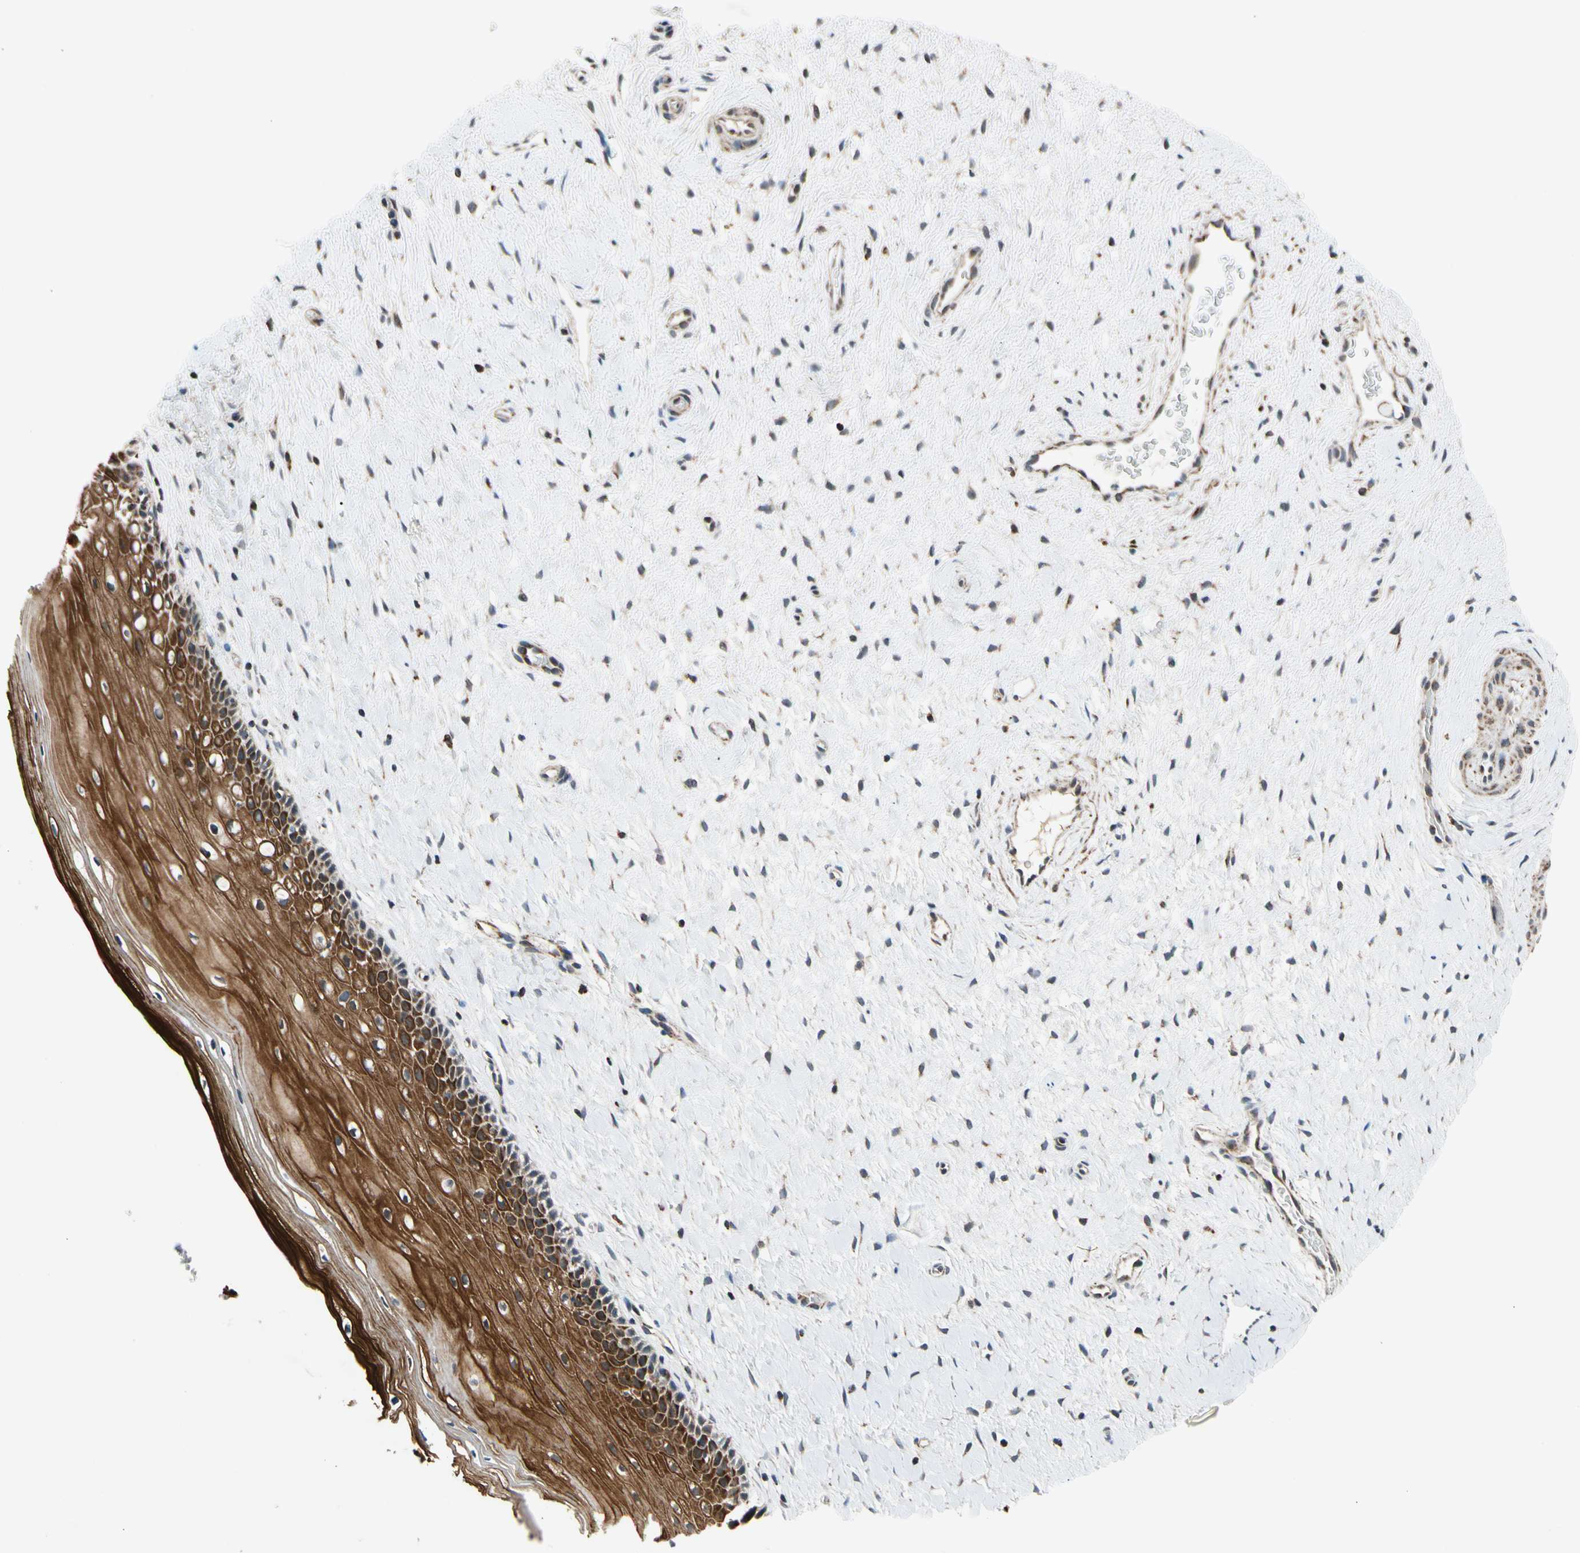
{"staining": {"intensity": "moderate", "quantity": ">75%", "location": "cytoplasmic/membranous"}, "tissue": "cervix", "cell_type": "Glandular cells", "image_type": "normal", "snomed": [{"axis": "morphology", "description": "Normal tissue, NOS"}, {"axis": "topography", "description": "Cervix"}], "caption": "A brown stain labels moderate cytoplasmic/membranous expression of a protein in glandular cells of unremarkable human cervix.", "gene": "KHDC4", "patient": {"sex": "female", "age": 39}}